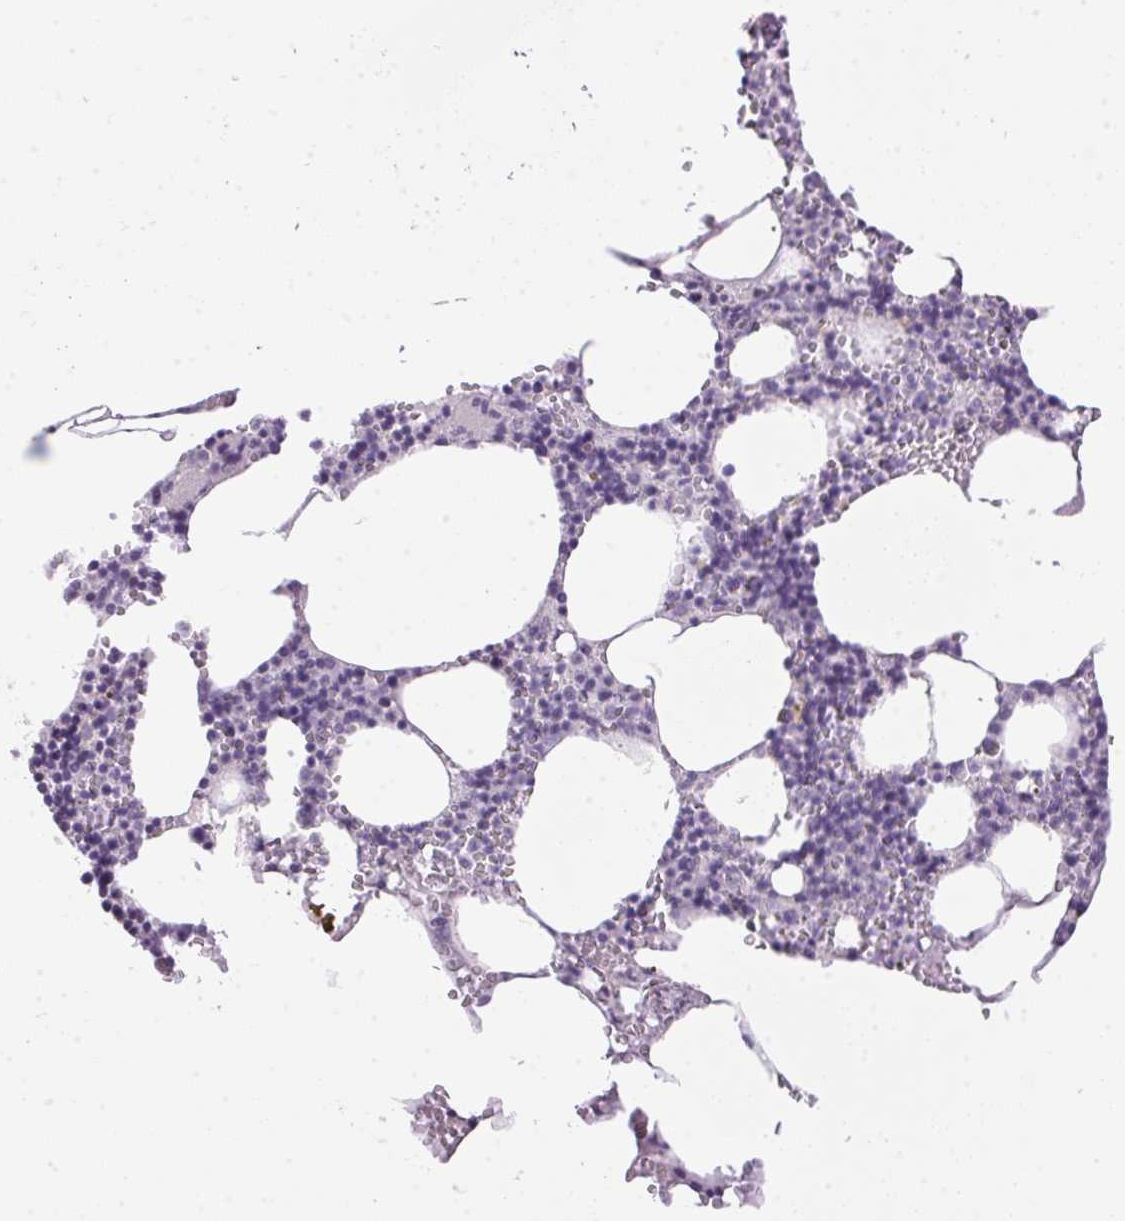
{"staining": {"intensity": "negative", "quantity": "none", "location": "none"}, "tissue": "bone marrow", "cell_type": "Hematopoietic cells", "image_type": "normal", "snomed": [{"axis": "morphology", "description": "Normal tissue, NOS"}, {"axis": "topography", "description": "Bone marrow"}], "caption": "DAB (3,3'-diaminobenzidine) immunohistochemical staining of normal bone marrow demonstrates no significant positivity in hematopoietic cells. The staining was performed using DAB (3,3'-diaminobenzidine) to visualize the protein expression in brown, while the nuclei were stained in blue with hematoxylin (Magnification: 20x).", "gene": "SP7", "patient": {"sex": "male", "age": 54}}